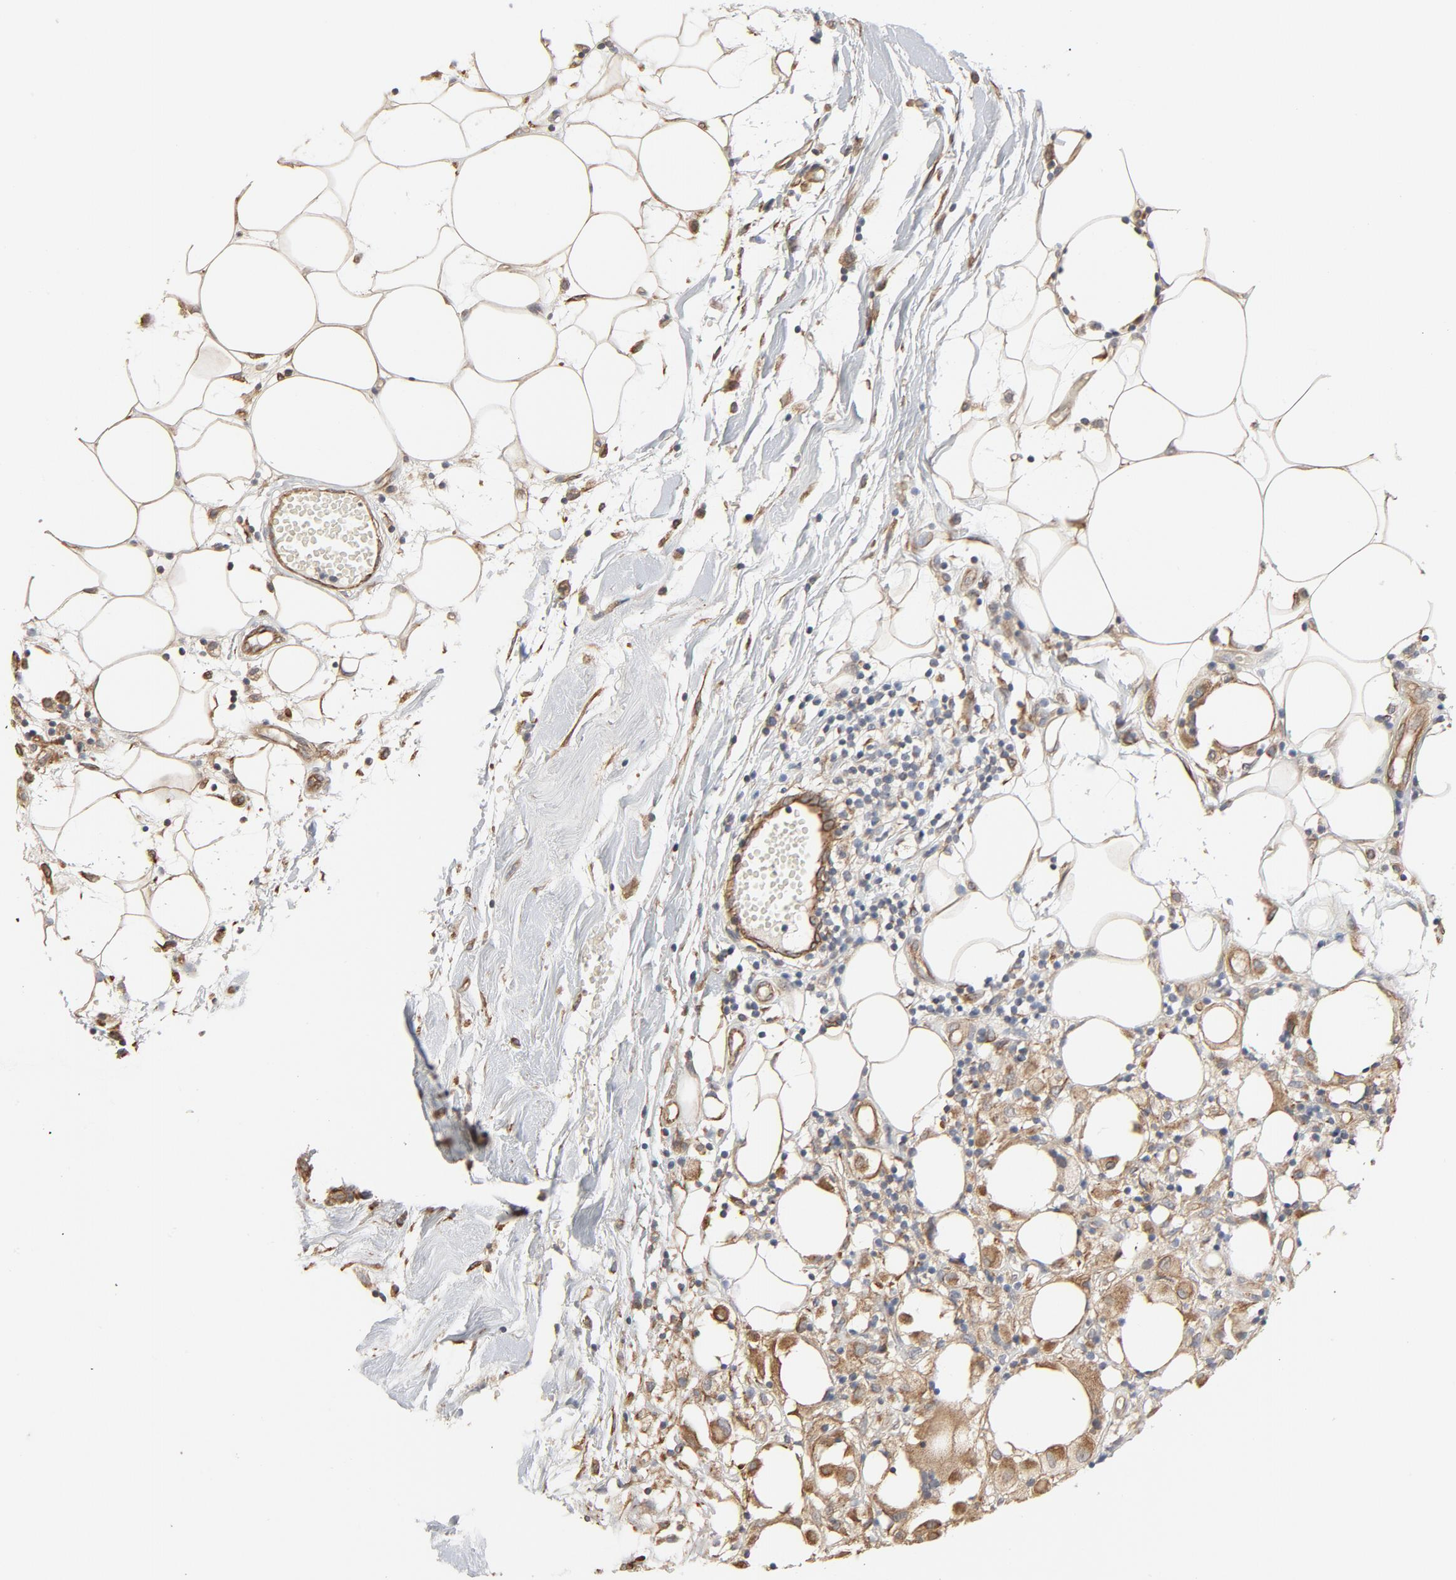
{"staining": {"intensity": "moderate", "quantity": ">75%", "location": "cytoplasmic/membranous"}, "tissue": "thyroid cancer", "cell_type": "Tumor cells", "image_type": "cancer", "snomed": [{"axis": "morphology", "description": "Carcinoma, NOS"}, {"axis": "topography", "description": "Thyroid gland"}], "caption": "Moderate cytoplasmic/membranous staining is seen in about >75% of tumor cells in carcinoma (thyroid). (IHC, brightfield microscopy, high magnification).", "gene": "TRIOBP", "patient": {"sex": "female", "age": 77}}